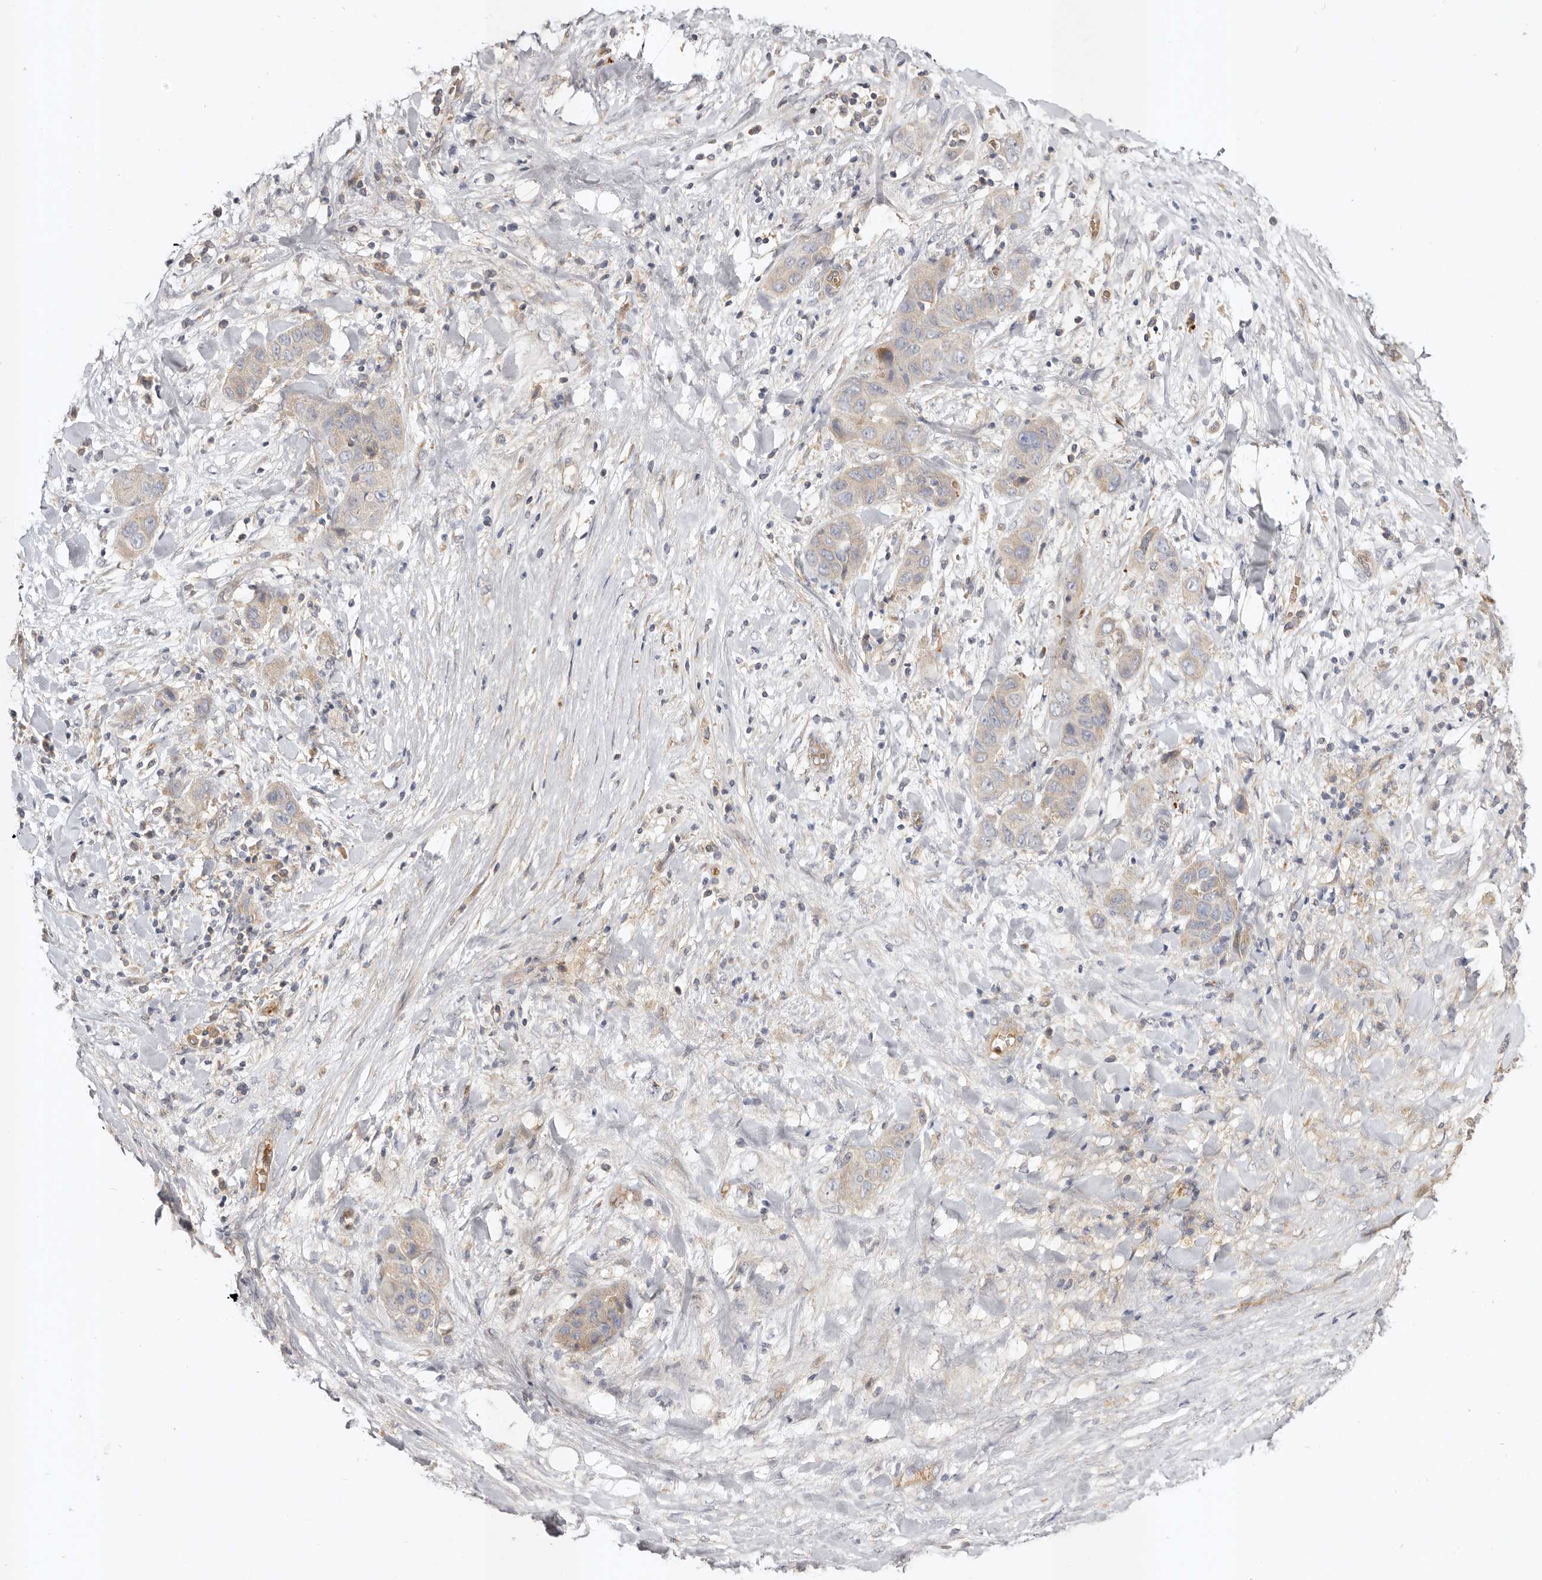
{"staining": {"intensity": "weak", "quantity": "25%-75%", "location": "cytoplasmic/membranous"}, "tissue": "liver cancer", "cell_type": "Tumor cells", "image_type": "cancer", "snomed": [{"axis": "morphology", "description": "Cholangiocarcinoma"}, {"axis": "topography", "description": "Liver"}], "caption": "Weak cytoplasmic/membranous positivity for a protein is identified in about 25%-75% of tumor cells of liver cancer (cholangiocarcinoma) using immunohistochemistry.", "gene": "ADAMTS9", "patient": {"sex": "female", "age": 52}}